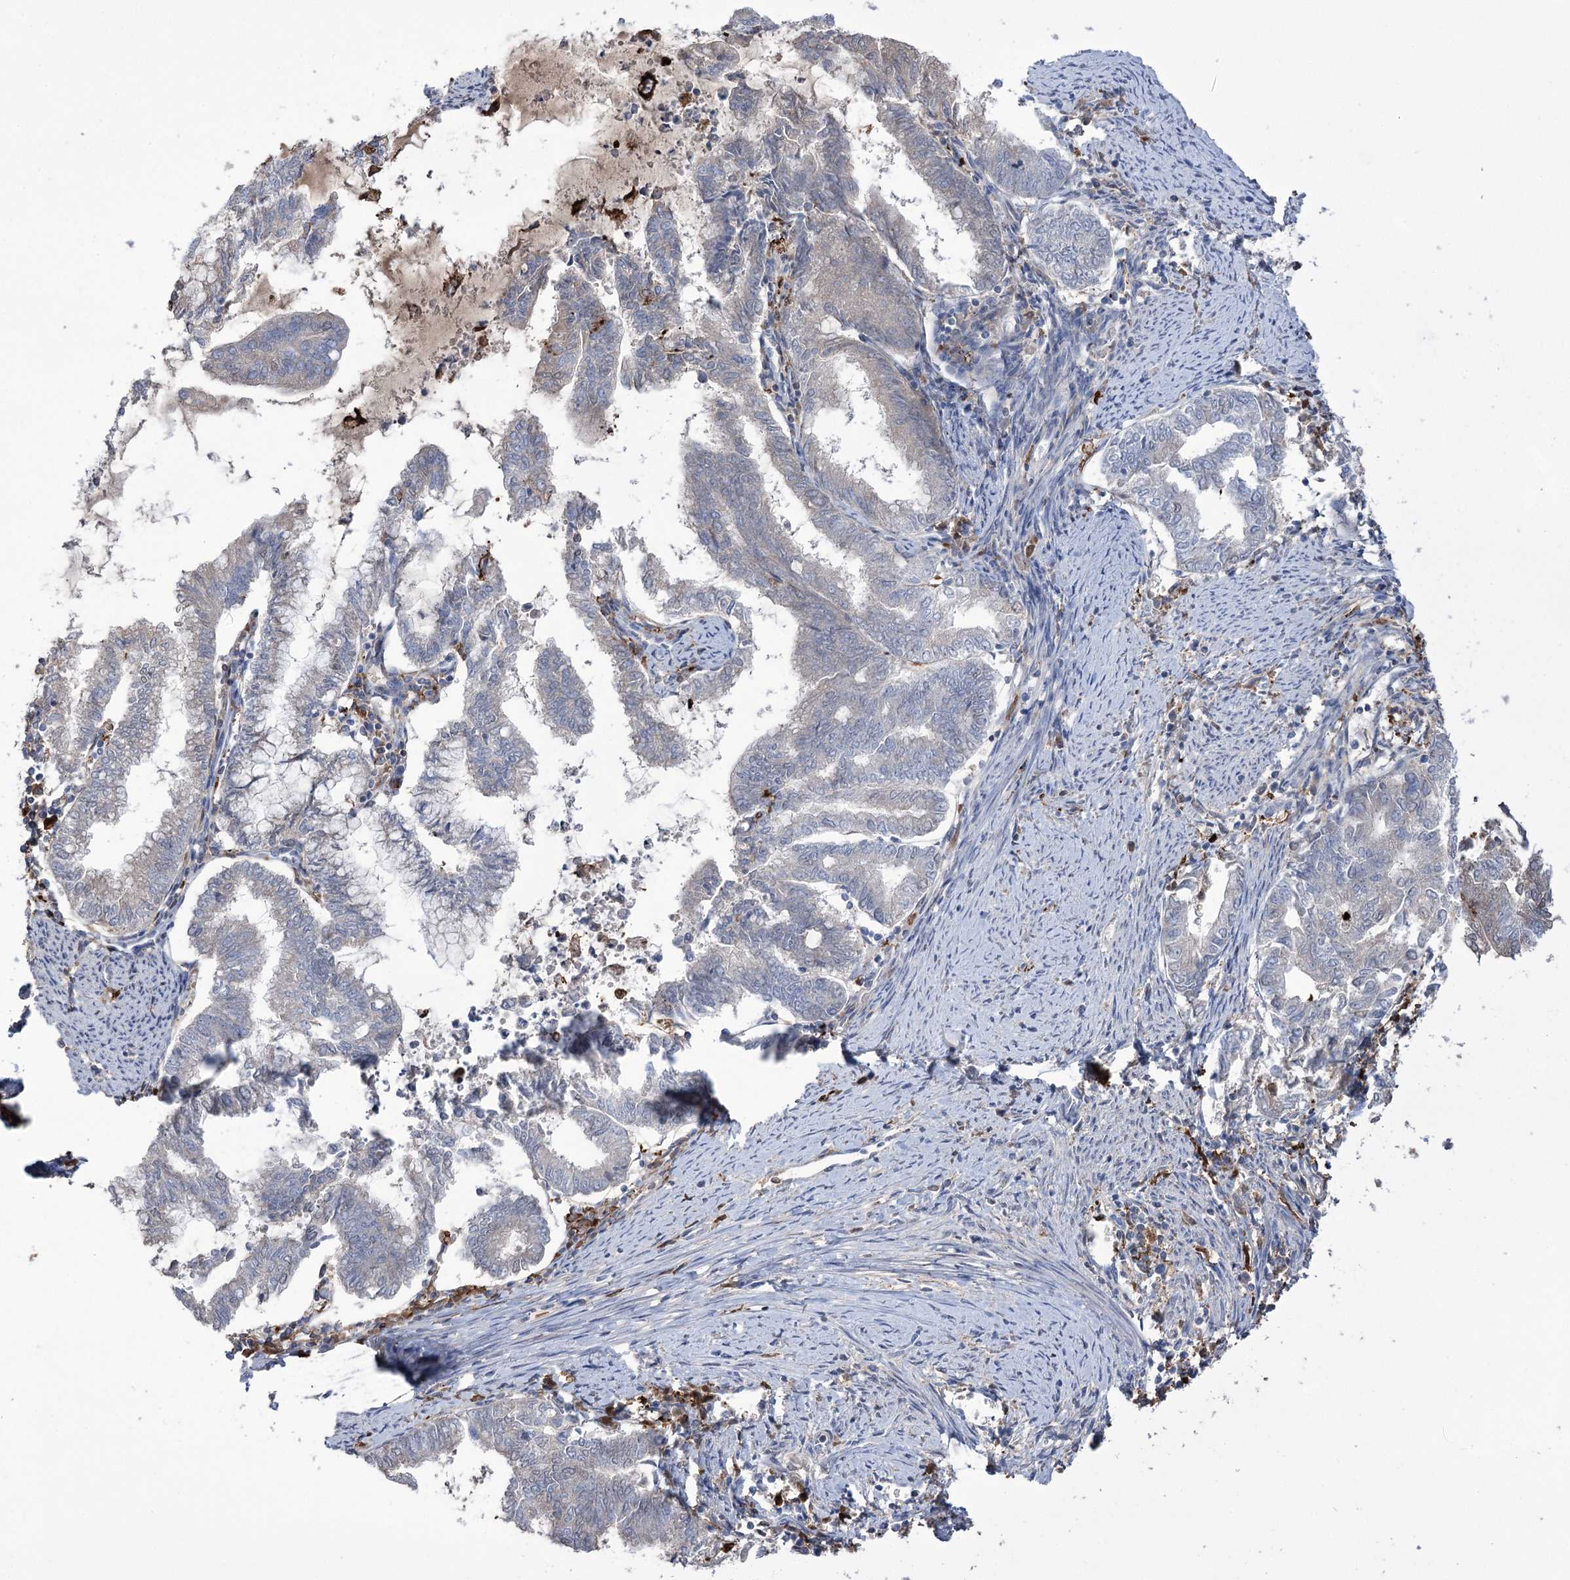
{"staining": {"intensity": "negative", "quantity": "none", "location": "none"}, "tissue": "endometrial cancer", "cell_type": "Tumor cells", "image_type": "cancer", "snomed": [{"axis": "morphology", "description": "Adenocarcinoma, NOS"}, {"axis": "topography", "description": "Endometrium"}], "caption": "High power microscopy histopathology image of an immunohistochemistry (IHC) image of endometrial cancer, revealing no significant expression in tumor cells.", "gene": "ZNF622", "patient": {"sex": "female", "age": 79}}